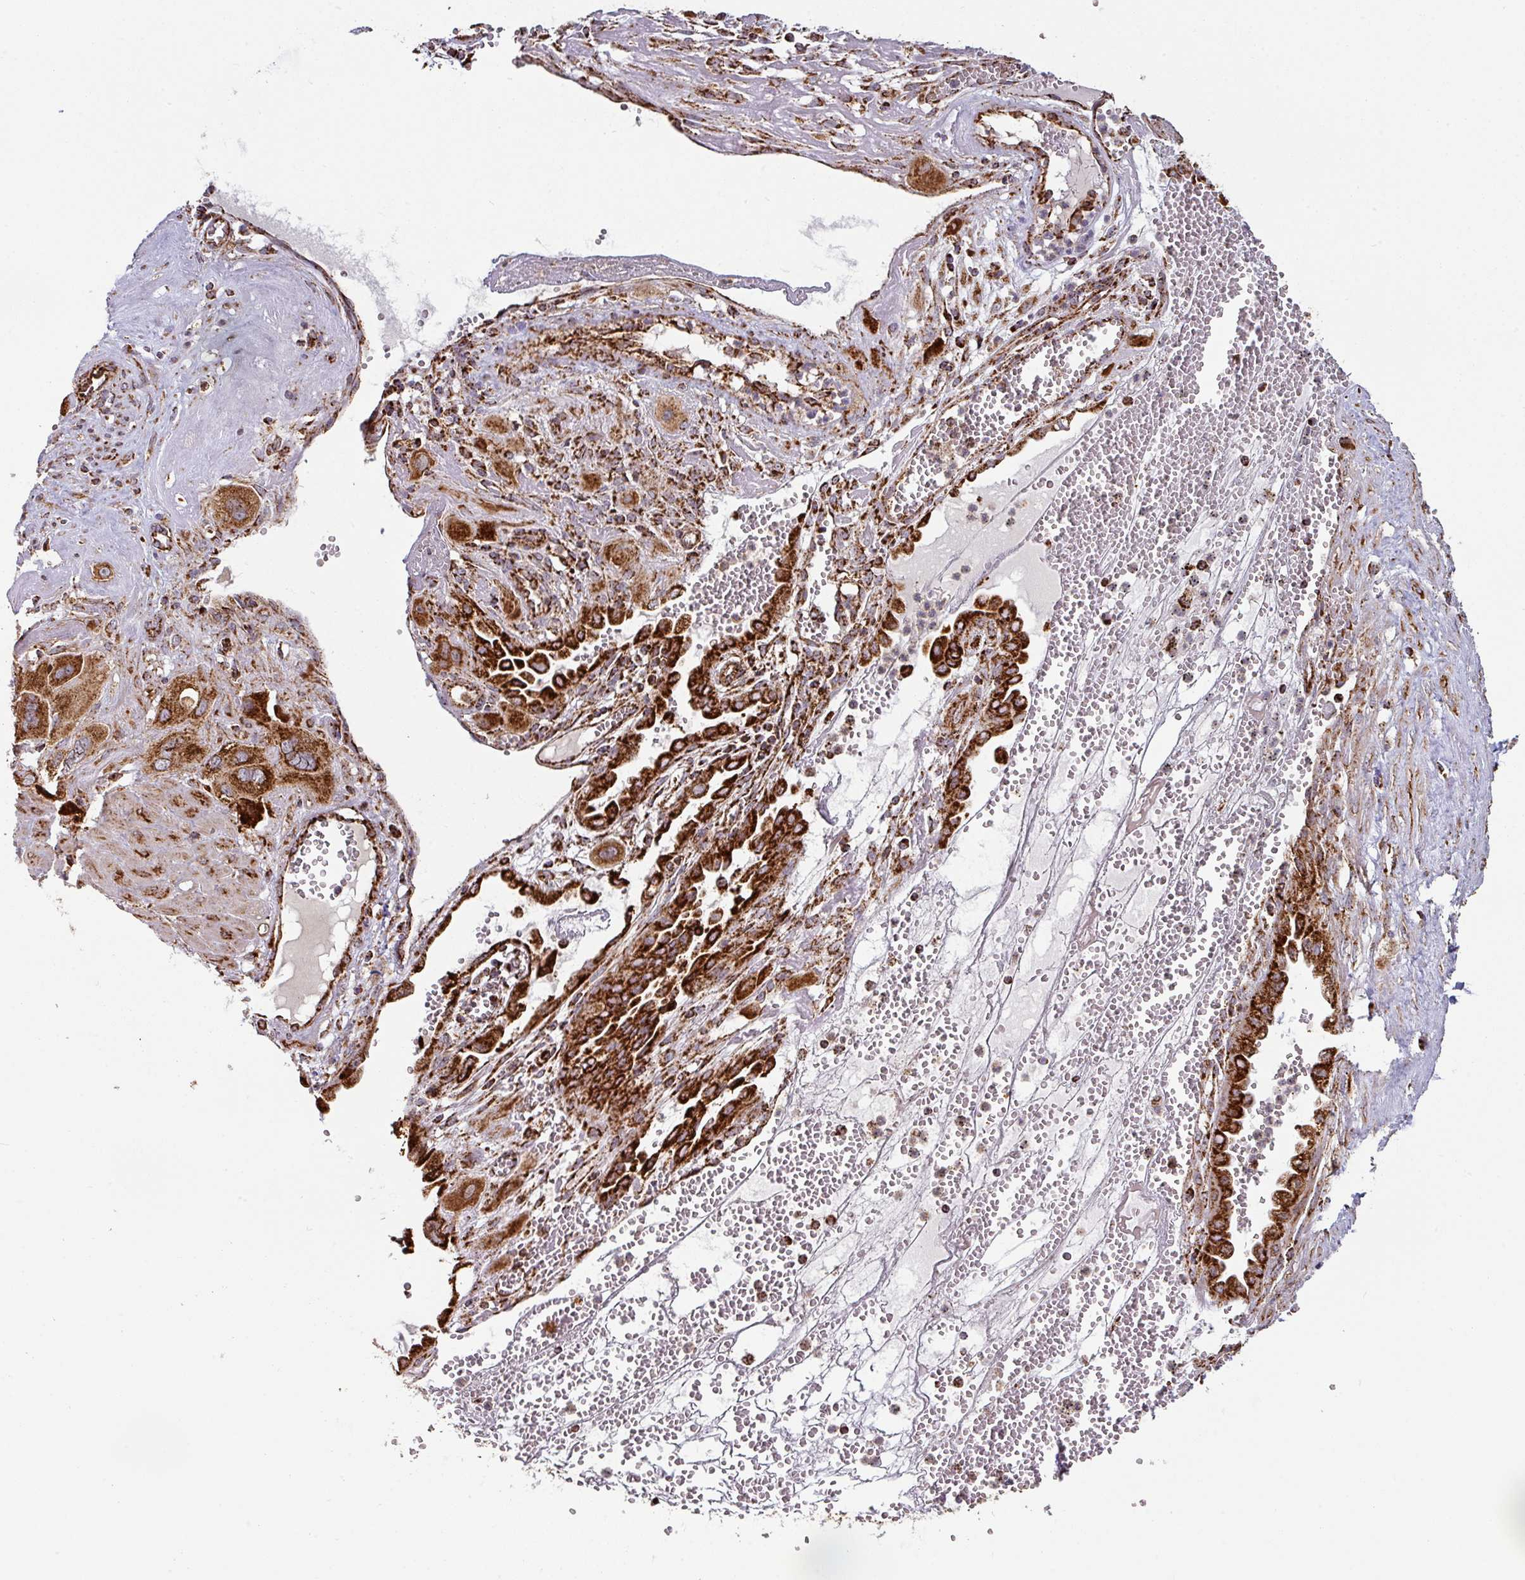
{"staining": {"intensity": "strong", "quantity": ">75%", "location": "cytoplasmic/membranous"}, "tissue": "cervical cancer", "cell_type": "Tumor cells", "image_type": "cancer", "snomed": [{"axis": "morphology", "description": "Squamous cell carcinoma, NOS"}, {"axis": "topography", "description": "Cervix"}], "caption": "Immunohistochemical staining of squamous cell carcinoma (cervical) exhibits strong cytoplasmic/membranous protein staining in about >75% of tumor cells.", "gene": "TRAP1", "patient": {"sex": "female", "age": 34}}